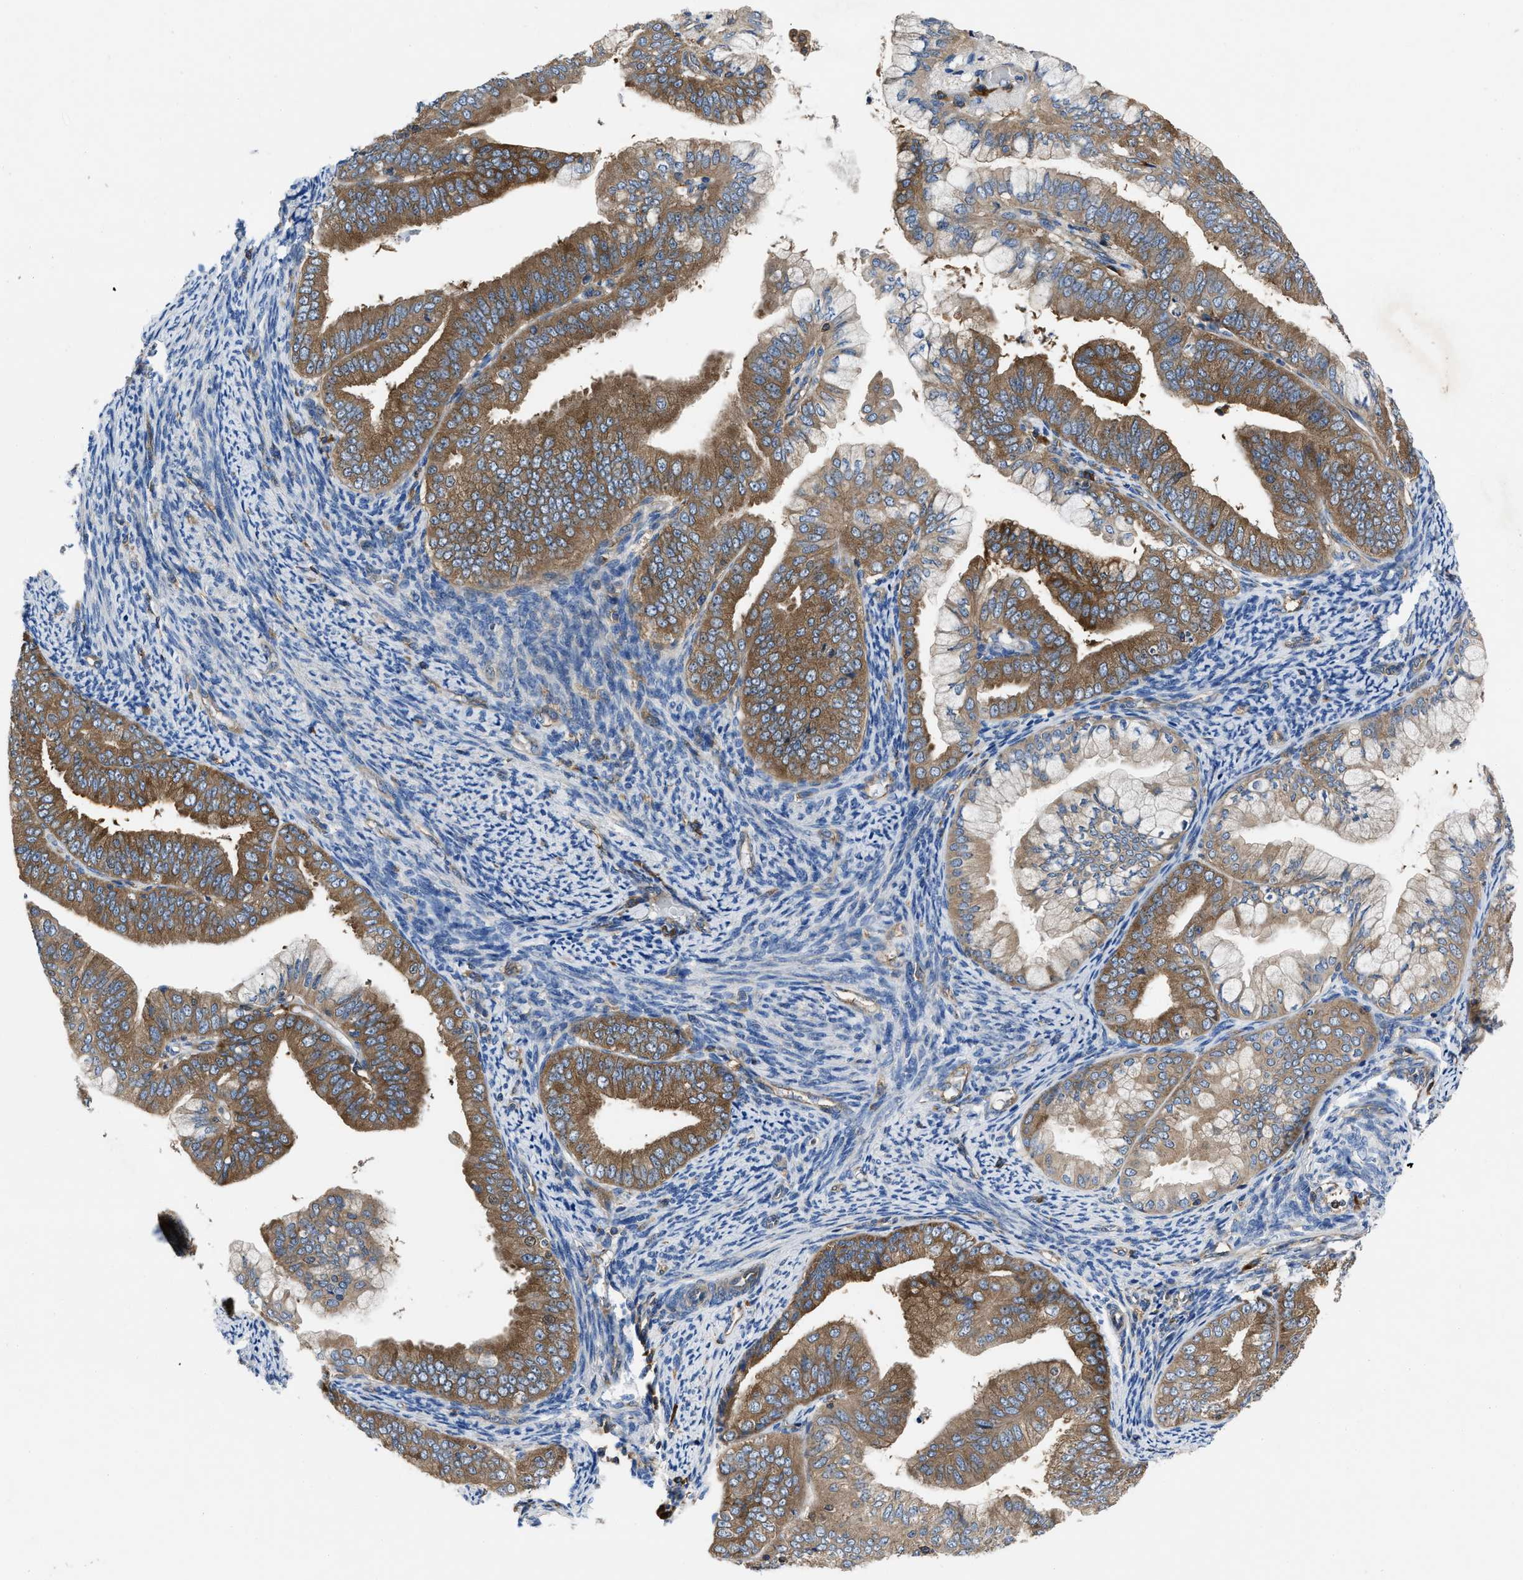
{"staining": {"intensity": "moderate", "quantity": ">75%", "location": "cytoplasmic/membranous"}, "tissue": "endometrial cancer", "cell_type": "Tumor cells", "image_type": "cancer", "snomed": [{"axis": "morphology", "description": "Adenocarcinoma, NOS"}, {"axis": "topography", "description": "Endometrium"}], "caption": "A photomicrograph of adenocarcinoma (endometrial) stained for a protein shows moderate cytoplasmic/membranous brown staining in tumor cells.", "gene": "YARS1", "patient": {"sex": "female", "age": 63}}